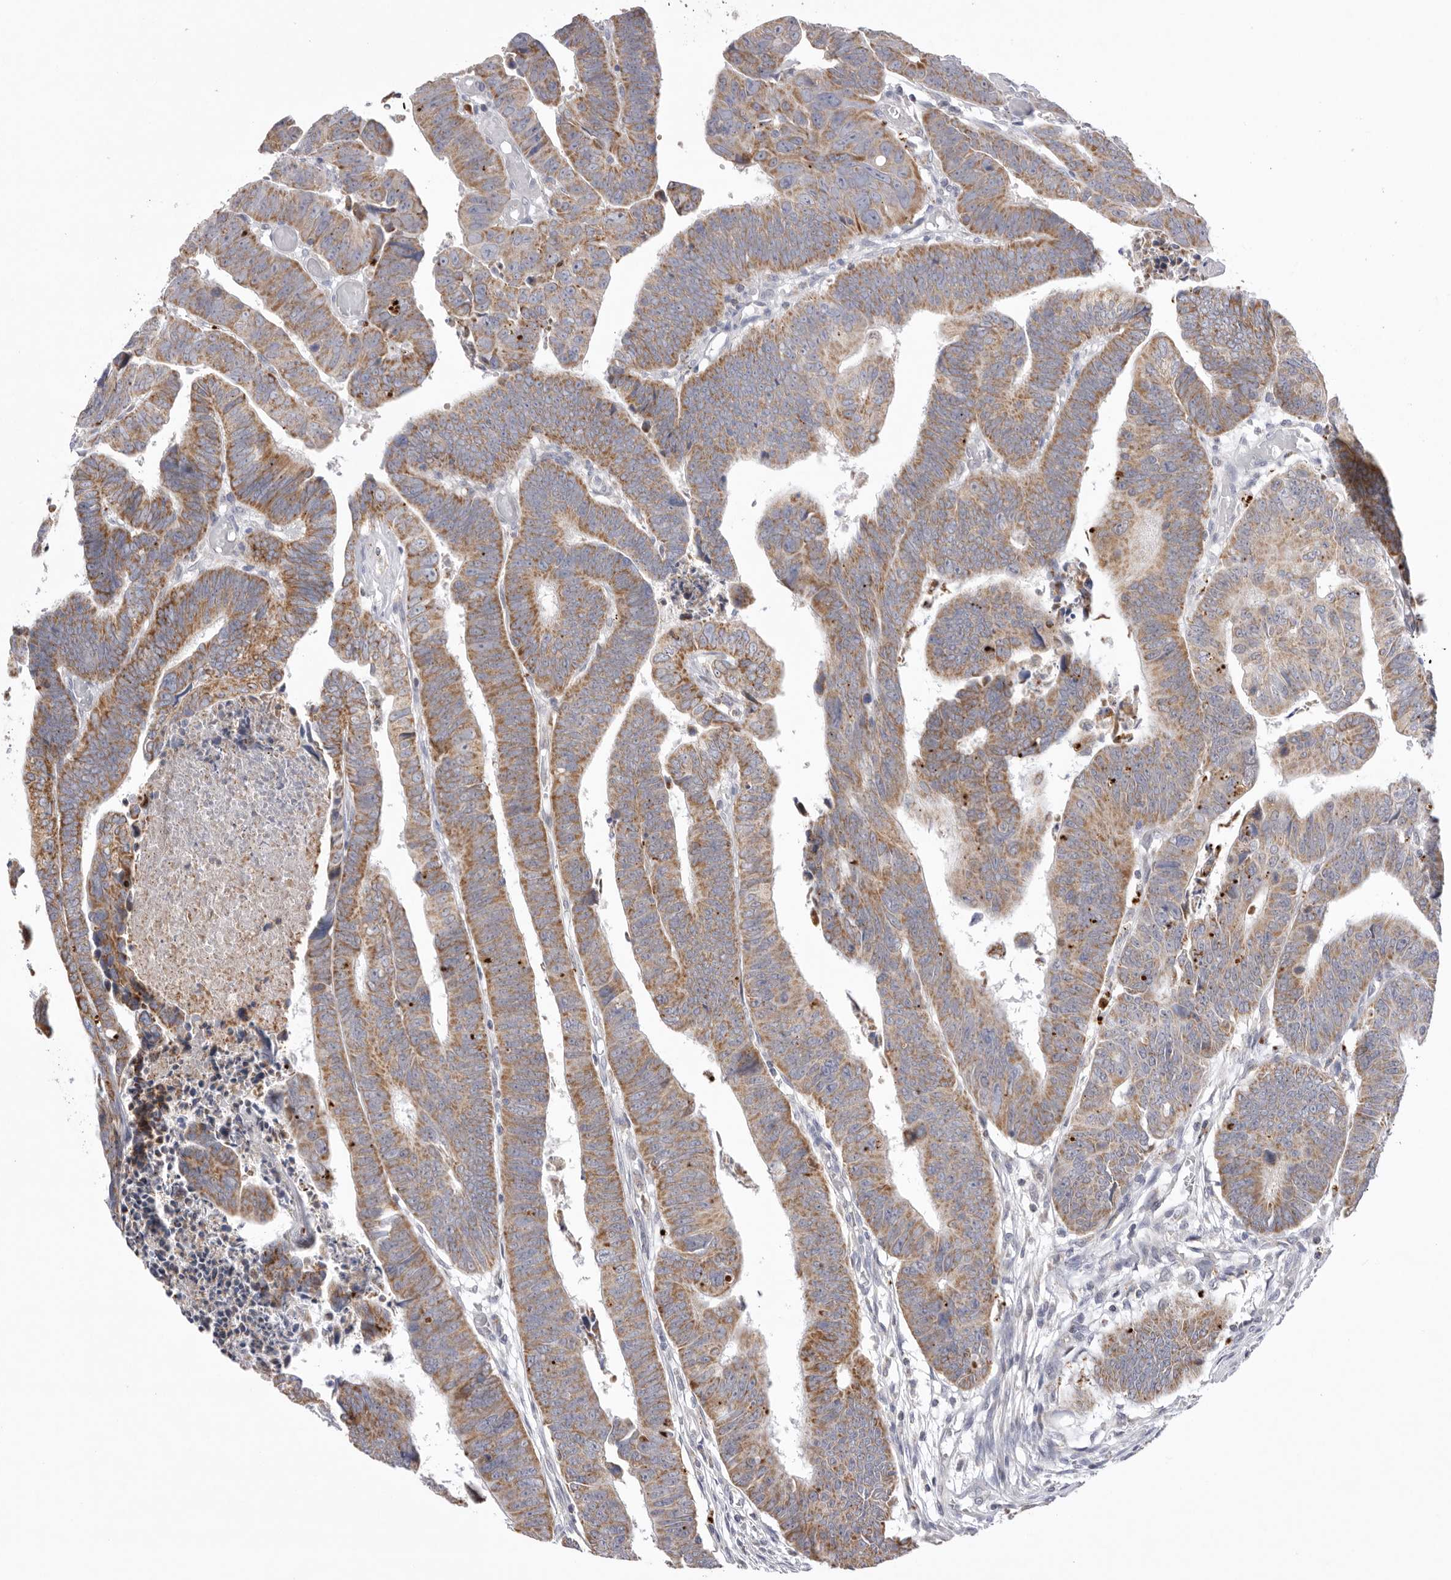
{"staining": {"intensity": "moderate", "quantity": ">75%", "location": "cytoplasmic/membranous"}, "tissue": "colorectal cancer", "cell_type": "Tumor cells", "image_type": "cancer", "snomed": [{"axis": "morphology", "description": "Adenocarcinoma, NOS"}, {"axis": "topography", "description": "Rectum"}], "caption": "About >75% of tumor cells in colorectal cancer show moderate cytoplasmic/membranous protein positivity as visualized by brown immunohistochemical staining.", "gene": "VDAC3", "patient": {"sex": "female", "age": 65}}